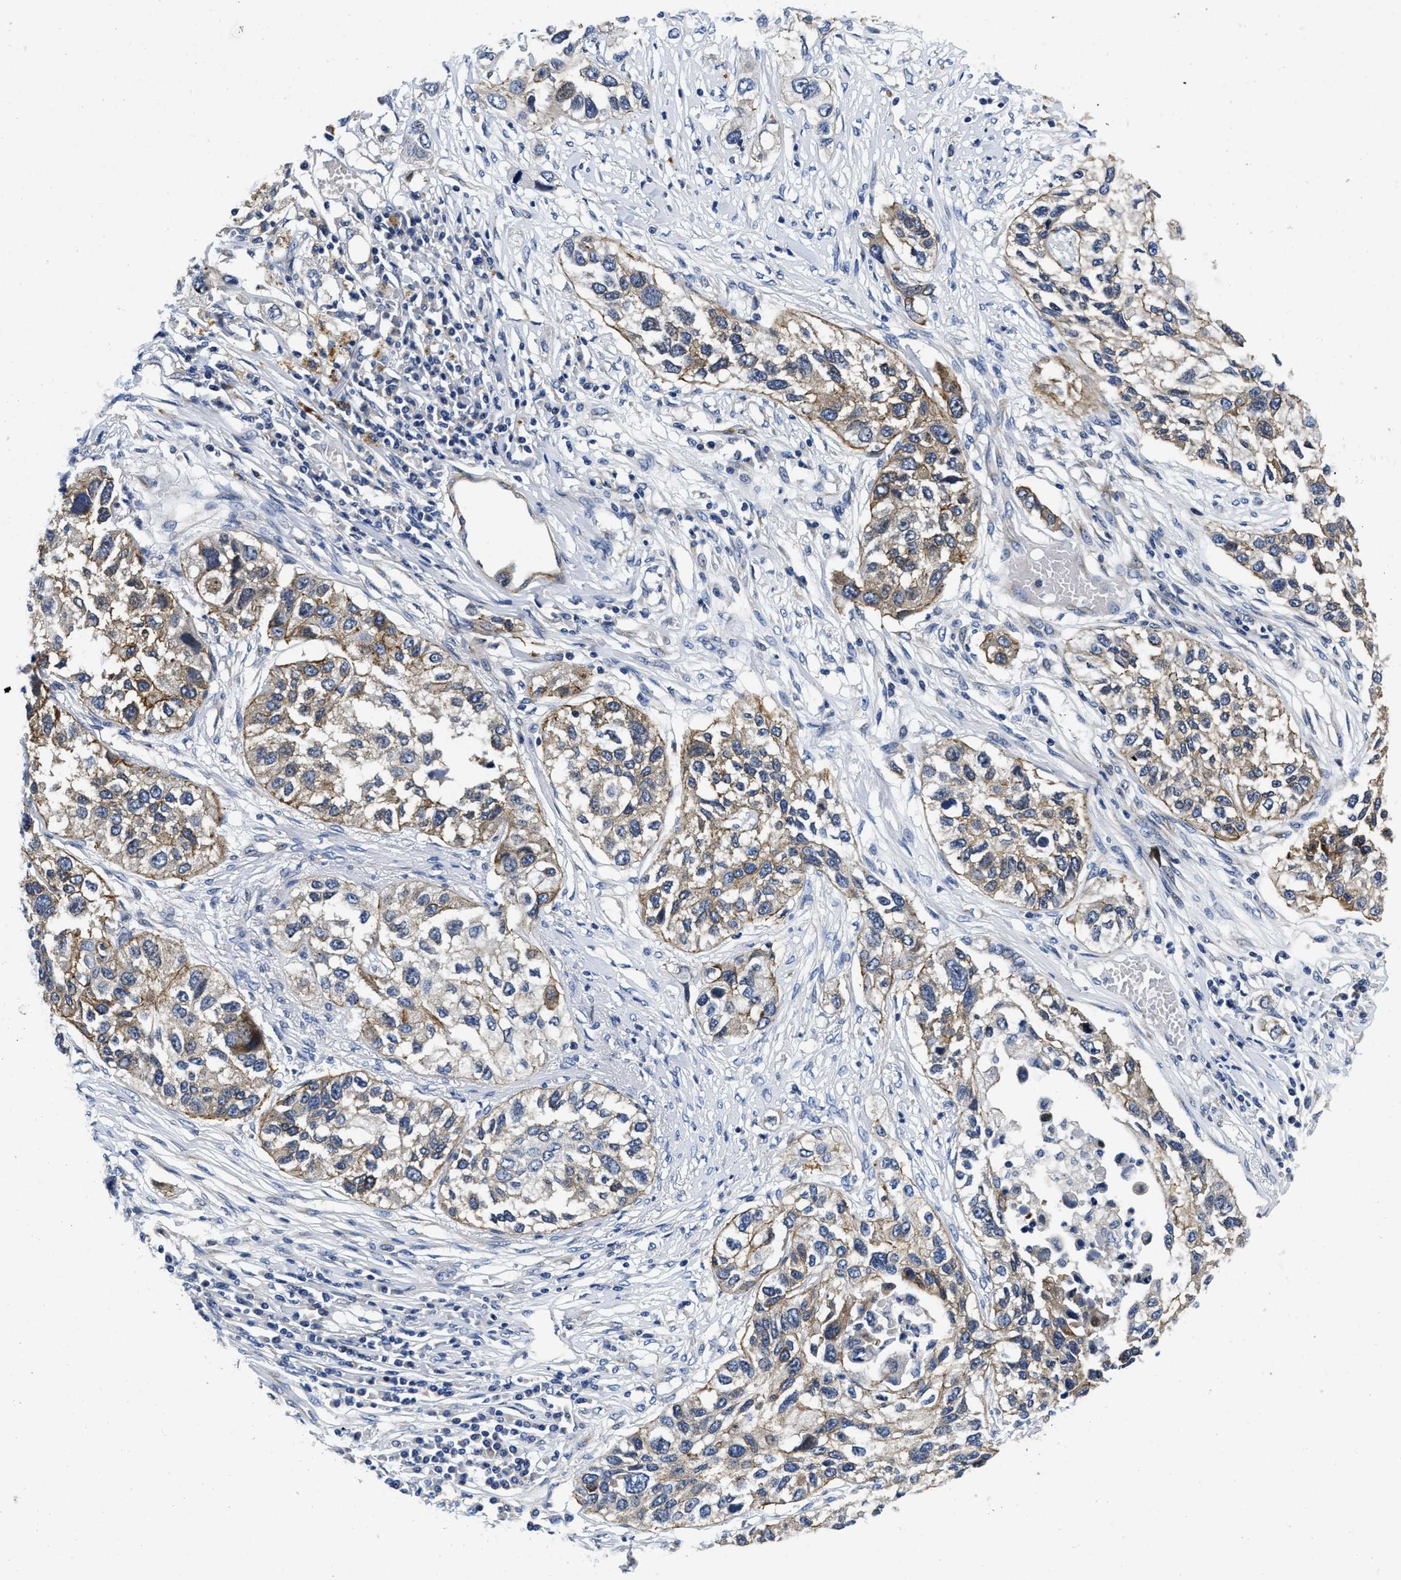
{"staining": {"intensity": "weak", "quantity": ">75%", "location": "cytoplasmic/membranous"}, "tissue": "lung cancer", "cell_type": "Tumor cells", "image_type": "cancer", "snomed": [{"axis": "morphology", "description": "Squamous cell carcinoma, NOS"}, {"axis": "topography", "description": "Lung"}], "caption": "Immunohistochemistry photomicrograph of neoplastic tissue: lung cancer (squamous cell carcinoma) stained using immunohistochemistry displays low levels of weak protein expression localized specifically in the cytoplasmic/membranous of tumor cells, appearing as a cytoplasmic/membranous brown color.", "gene": "LAD1", "patient": {"sex": "male", "age": 71}}